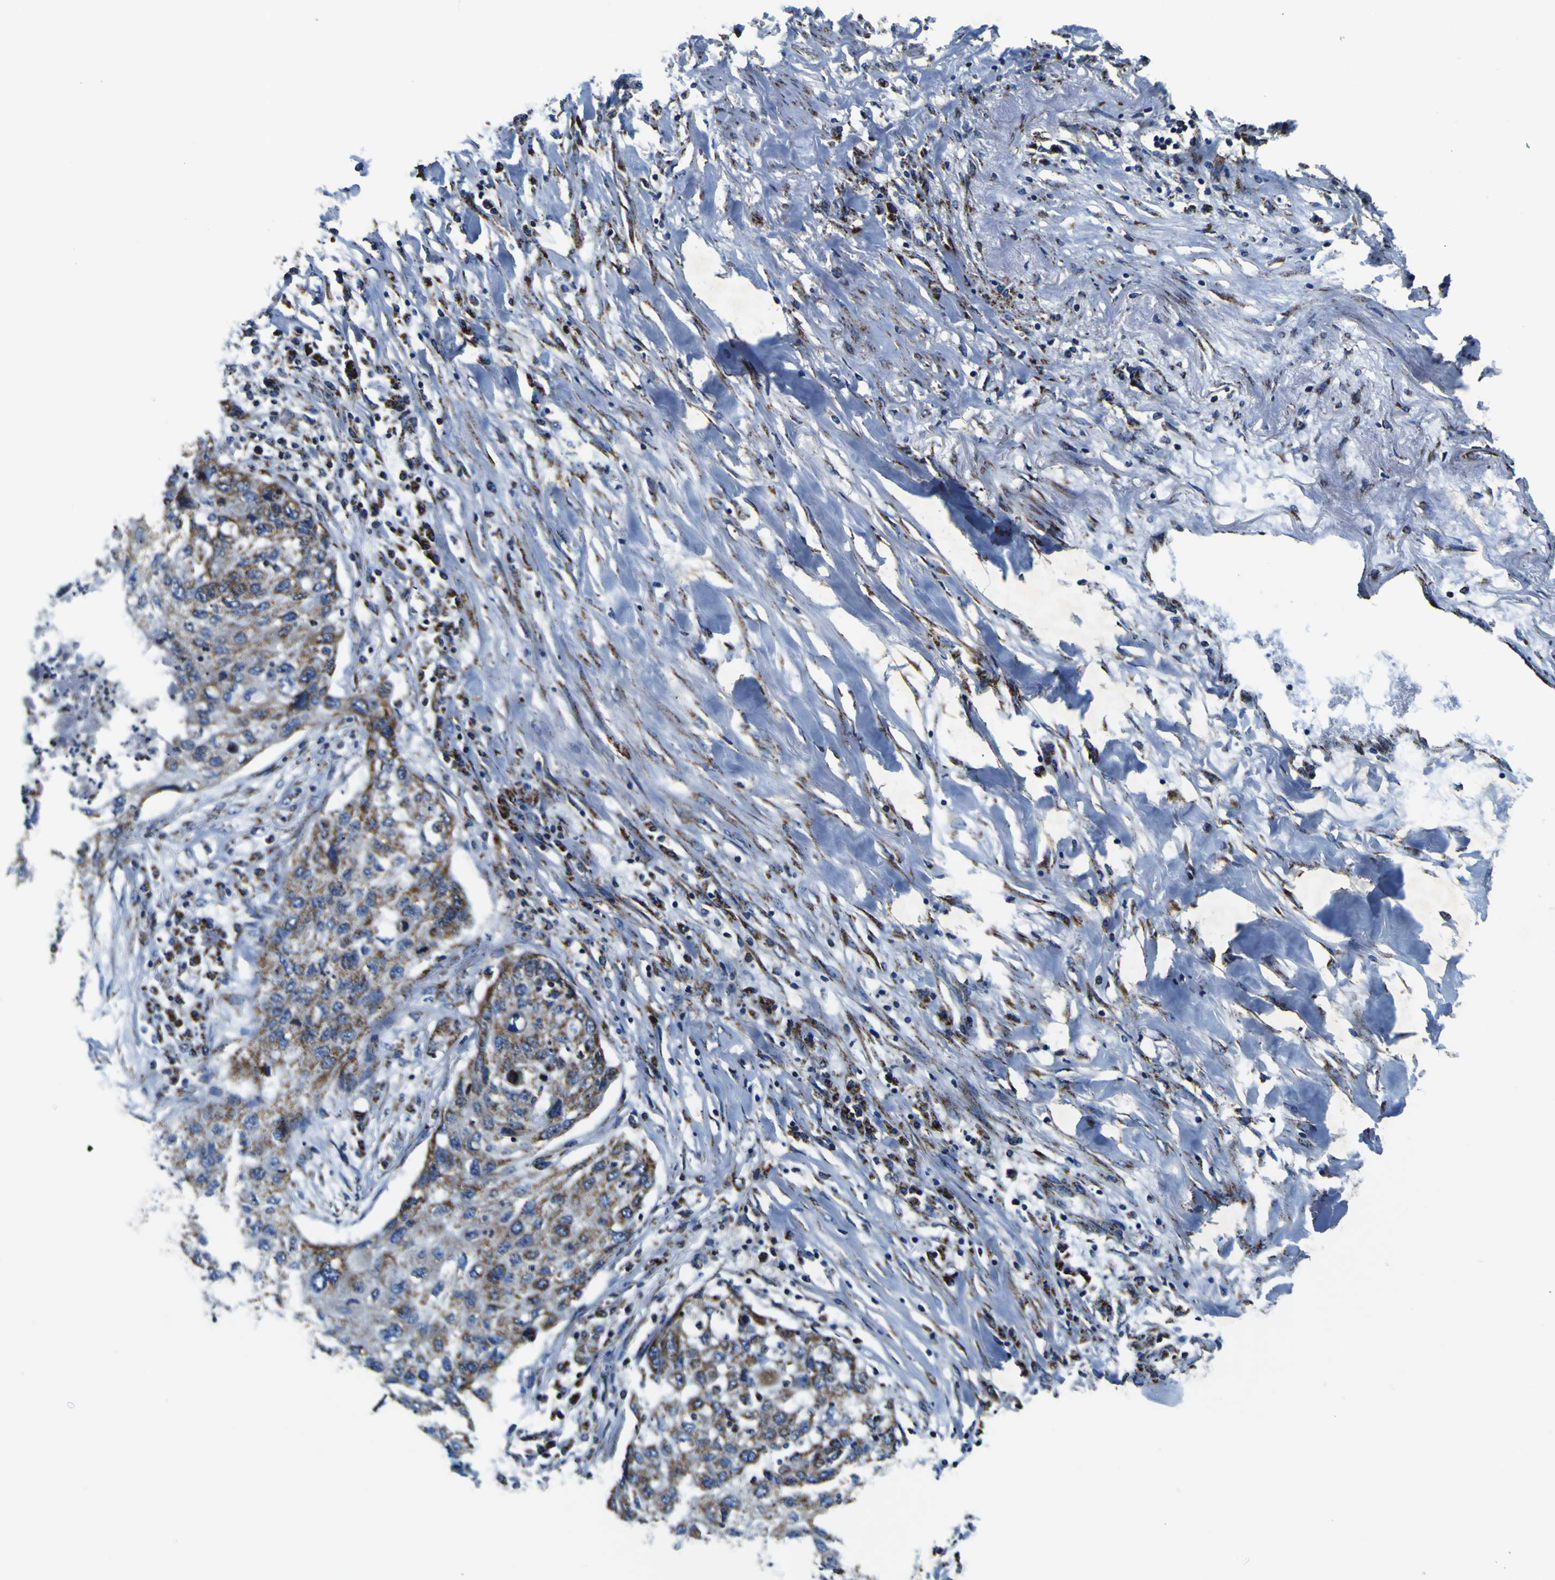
{"staining": {"intensity": "moderate", "quantity": ">75%", "location": "cytoplasmic/membranous"}, "tissue": "lung cancer", "cell_type": "Tumor cells", "image_type": "cancer", "snomed": [{"axis": "morphology", "description": "Squamous cell carcinoma, NOS"}, {"axis": "topography", "description": "Lung"}], "caption": "About >75% of tumor cells in human squamous cell carcinoma (lung) show moderate cytoplasmic/membranous protein positivity as visualized by brown immunohistochemical staining.", "gene": "PTRH2", "patient": {"sex": "female", "age": 63}}